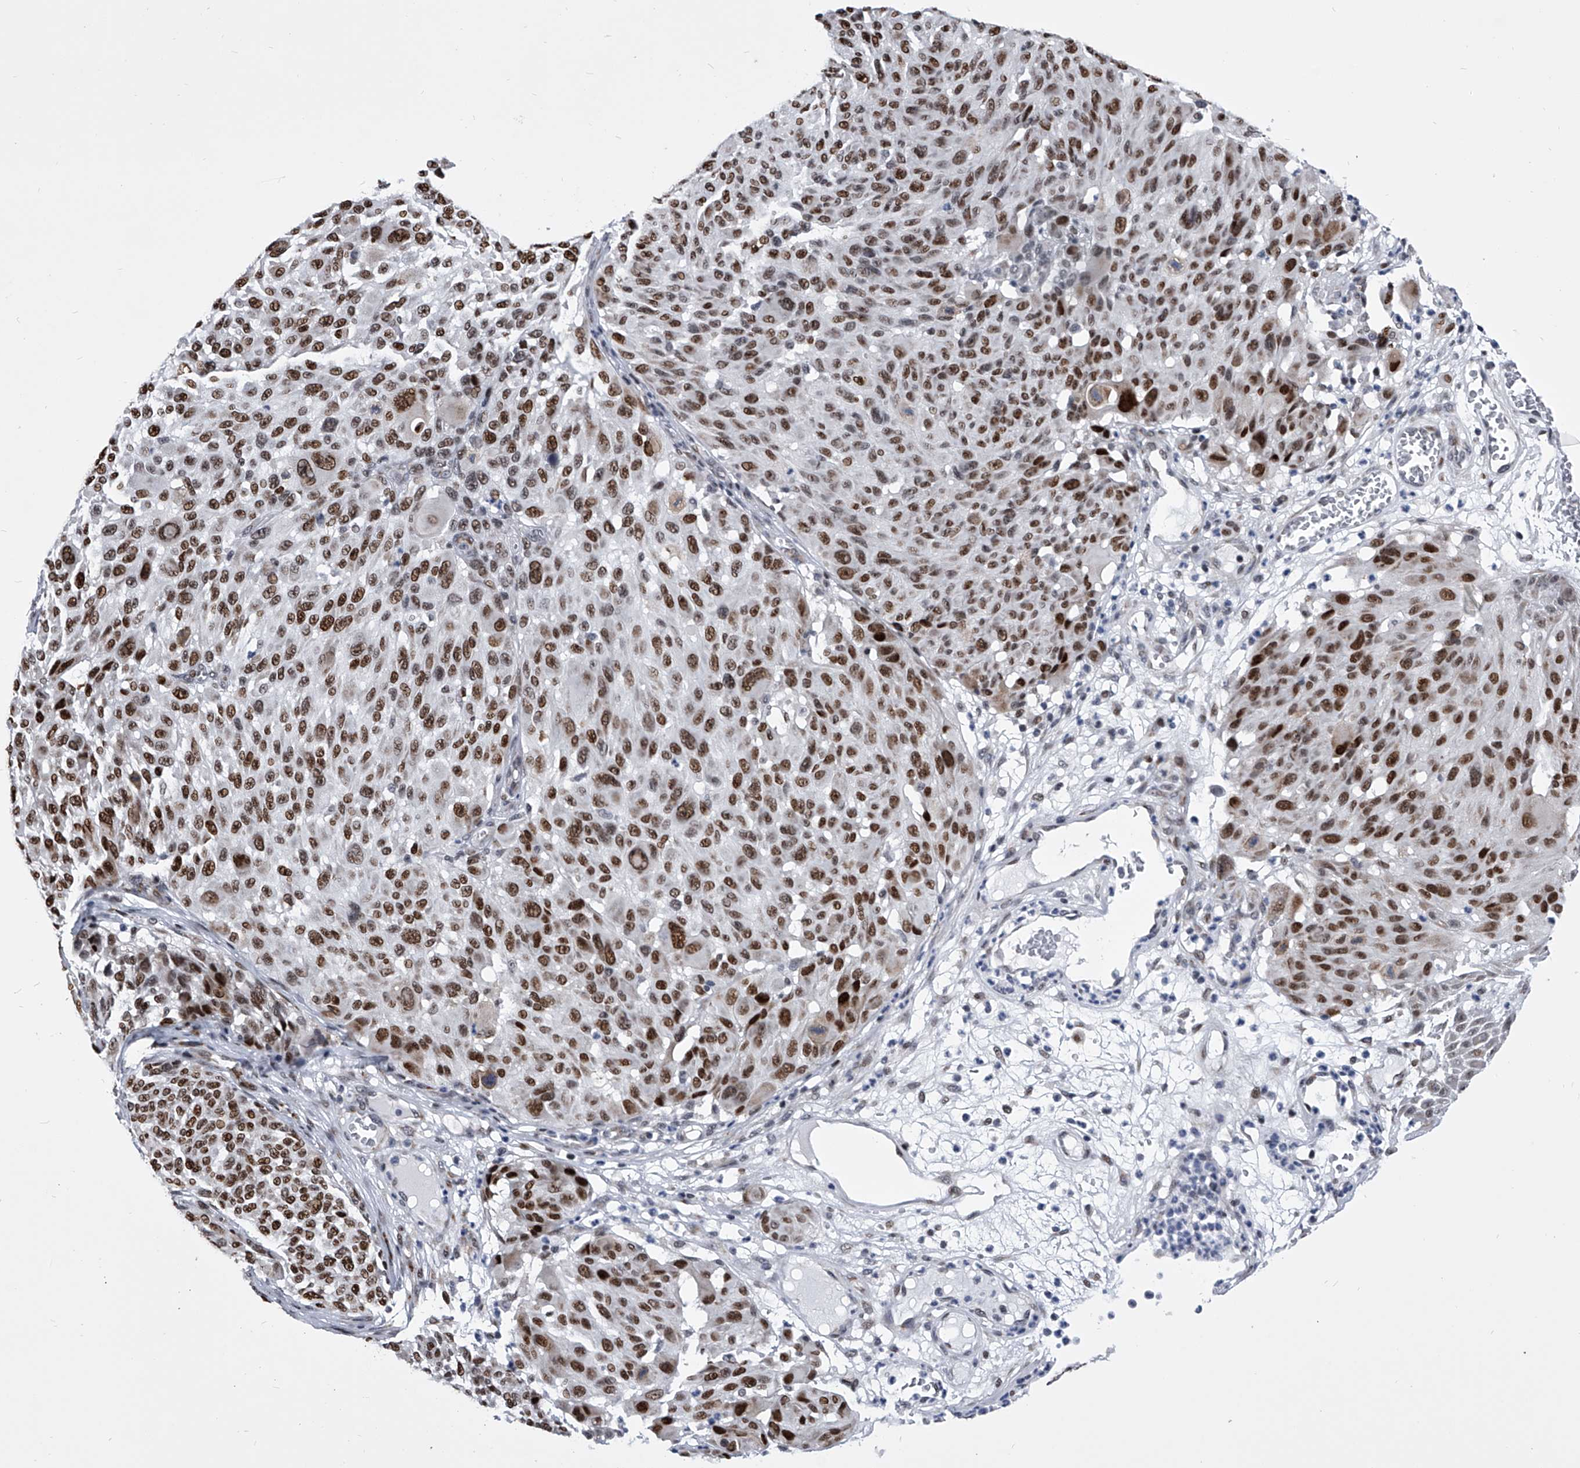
{"staining": {"intensity": "strong", "quantity": ">75%", "location": "nuclear"}, "tissue": "melanoma", "cell_type": "Tumor cells", "image_type": "cancer", "snomed": [{"axis": "morphology", "description": "Malignant melanoma, NOS"}, {"axis": "topography", "description": "Skin"}], "caption": "An IHC image of neoplastic tissue is shown. Protein staining in brown highlights strong nuclear positivity in melanoma within tumor cells.", "gene": "CMTR1", "patient": {"sex": "male", "age": 83}}